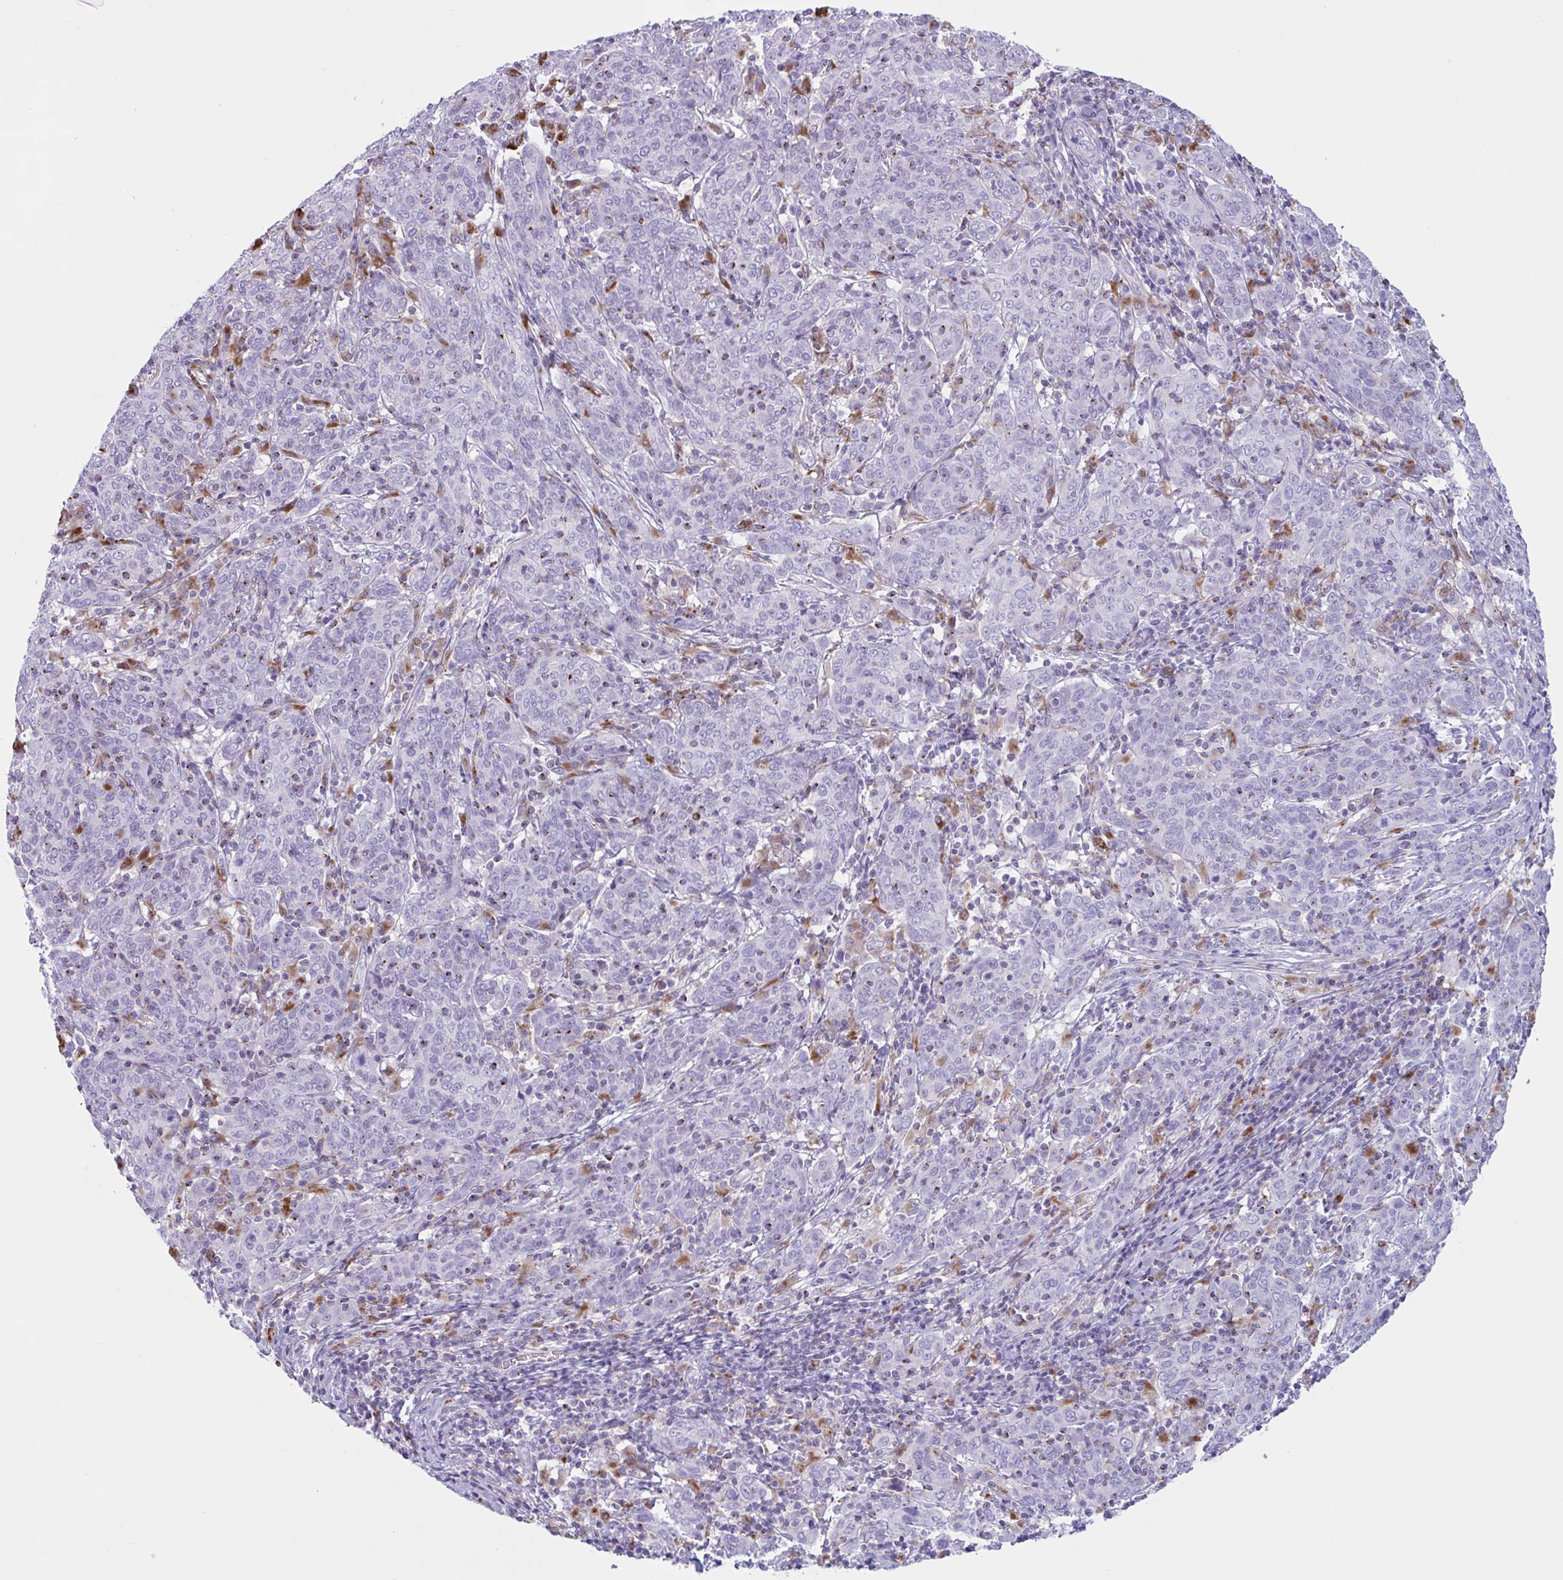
{"staining": {"intensity": "negative", "quantity": "none", "location": "none"}, "tissue": "cervical cancer", "cell_type": "Tumor cells", "image_type": "cancer", "snomed": [{"axis": "morphology", "description": "Squamous cell carcinoma, NOS"}, {"axis": "topography", "description": "Cervix"}], "caption": "The histopathology image displays no staining of tumor cells in squamous cell carcinoma (cervical).", "gene": "XCL1", "patient": {"sex": "female", "age": 67}}